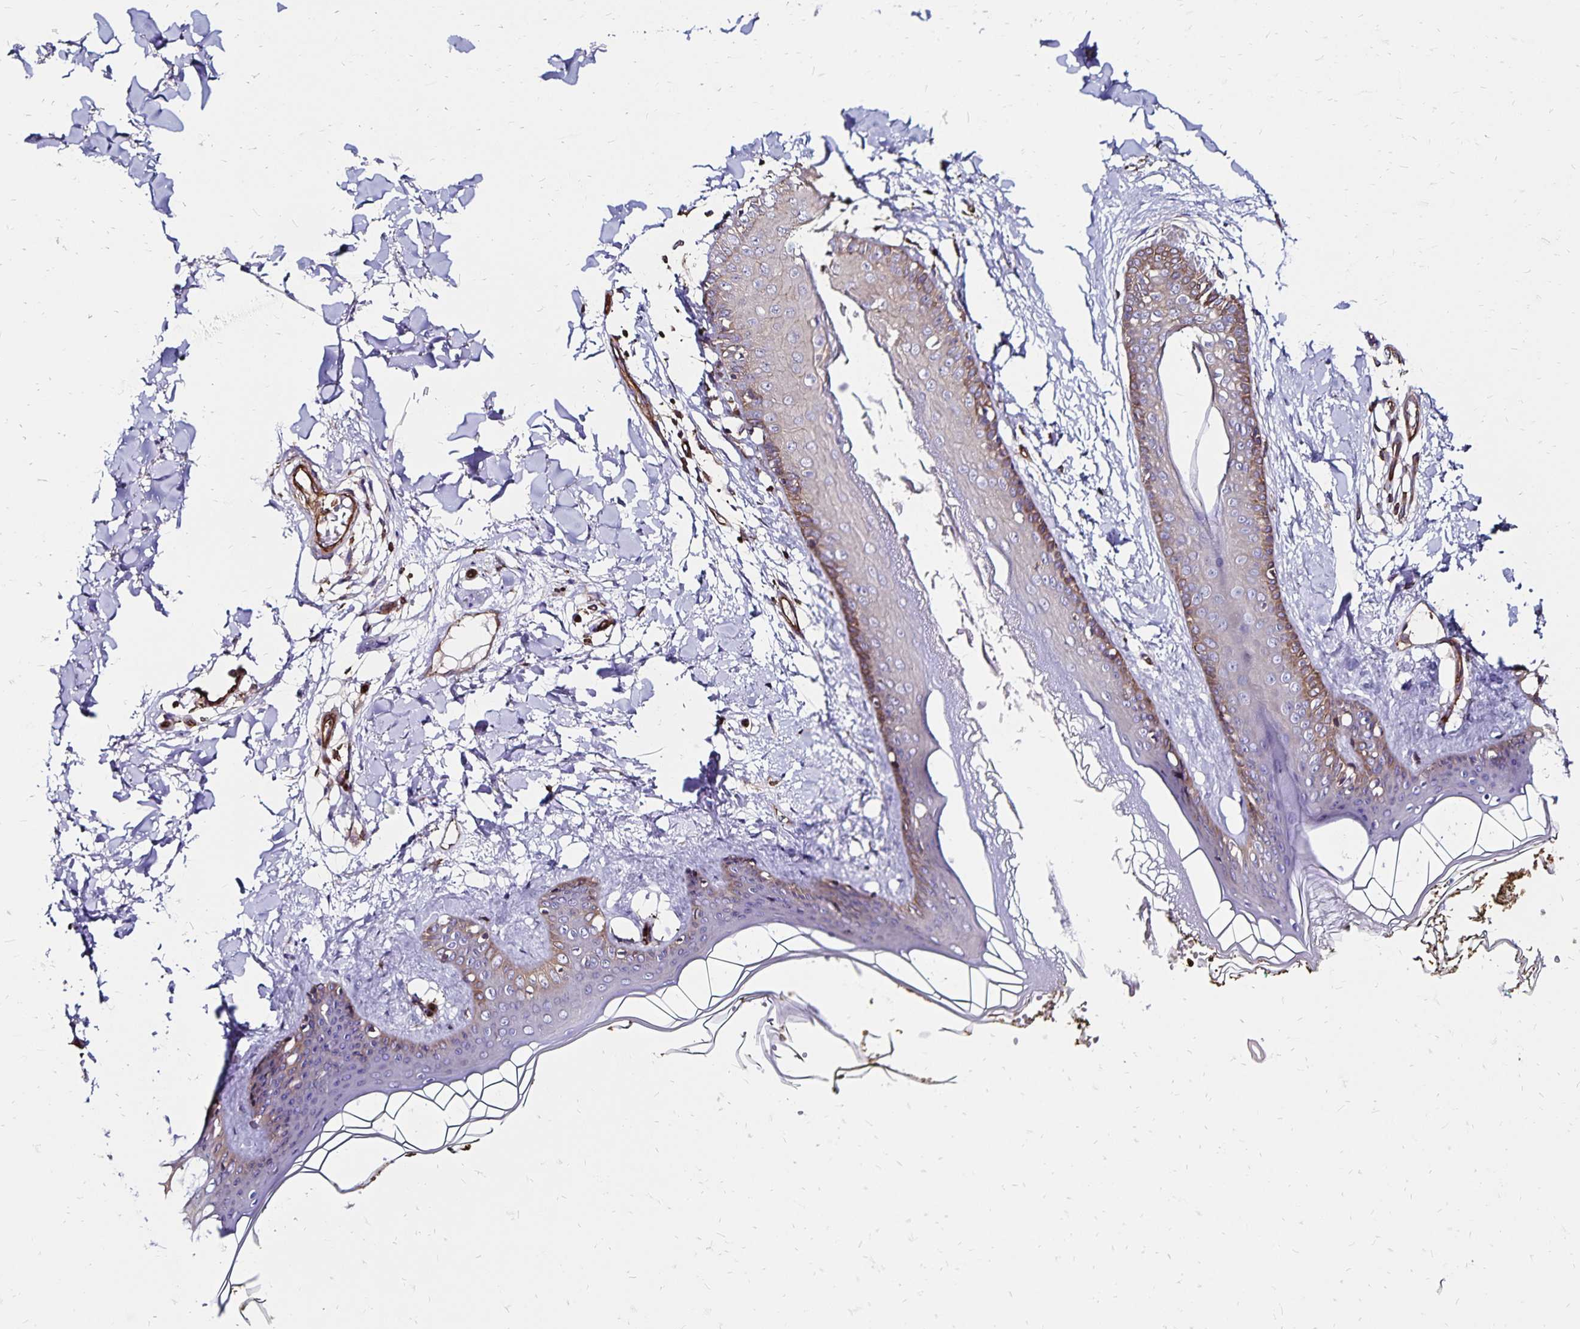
{"staining": {"intensity": "weak", "quantity": "25%-75%", "location": "cytoplasmic/membranous"}, "tissue": "skin", "cell_type": "Fibroblasts", "image_type": "normal", "snomed": [{"axis": "morphology", "description": "Normal tissue, NOS"}, {"axis": "topography", "description": "Skin"}], "caption": "An immunohistochemistry (IHC) image of unremarkable tissue is shown. Protein staining in brown shows weak cytoplasmic/membranous positivity in skin within fibroblasts.", "gene": "RPRML", "patient": {"sex": "female", "age": 34}}